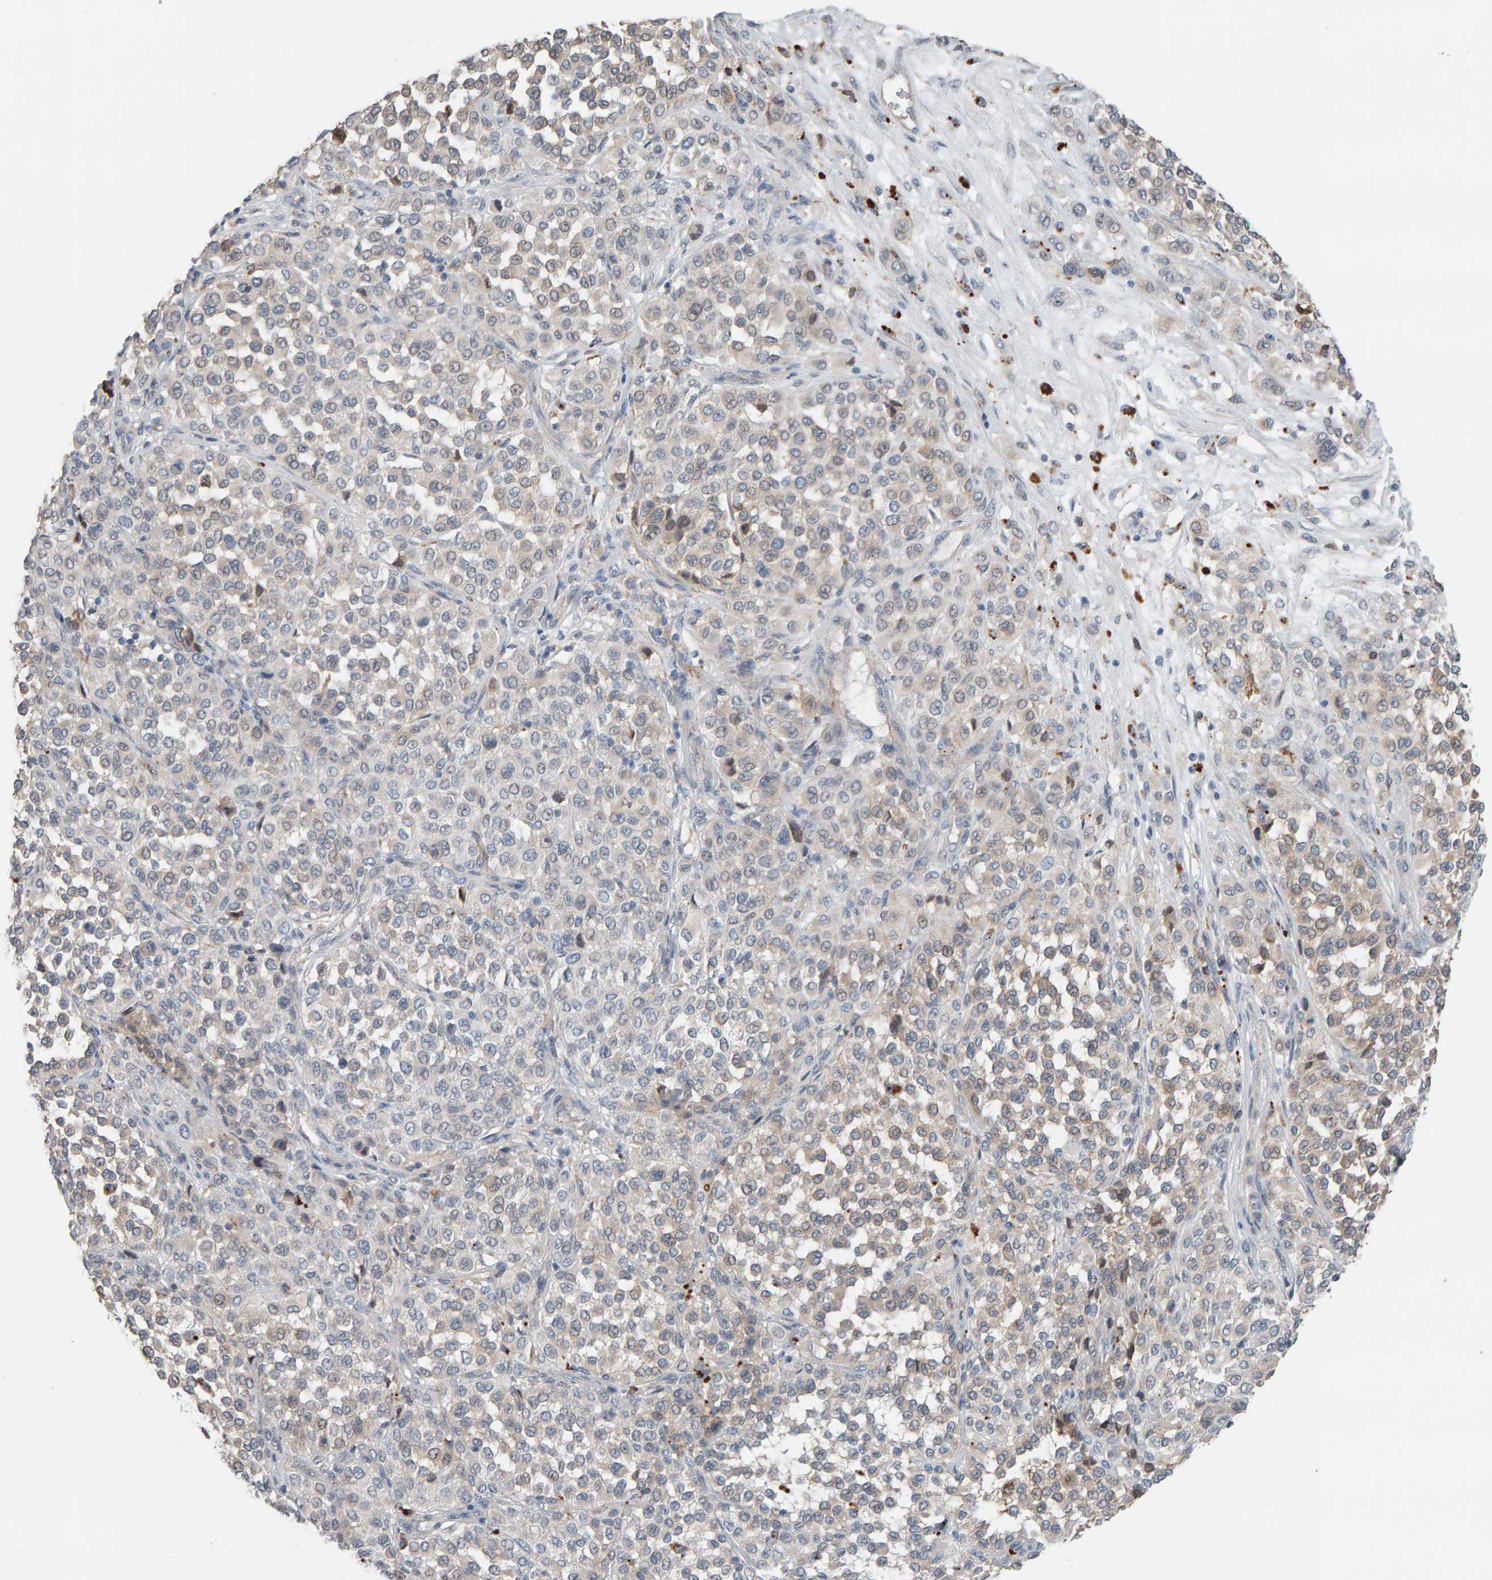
{"staining": {"intensity": "negative", "quantity": "none", "location": "none"}, "tissue": "melanoma", "cell_type": "Tumor cells", "image_type": "cancer", "snomed": [{"axis": "morphology", "description": "Malignant melanoma, Metastatic site"}, {"axis": "topography", "description": "Pancreas"}], "caption": "Immunohistochemistry (IHC) of human melanoma demonstrates no positivity in tumor cells.", "gene": "IPPK", "patient": {"sex": "female", "age": 30}}